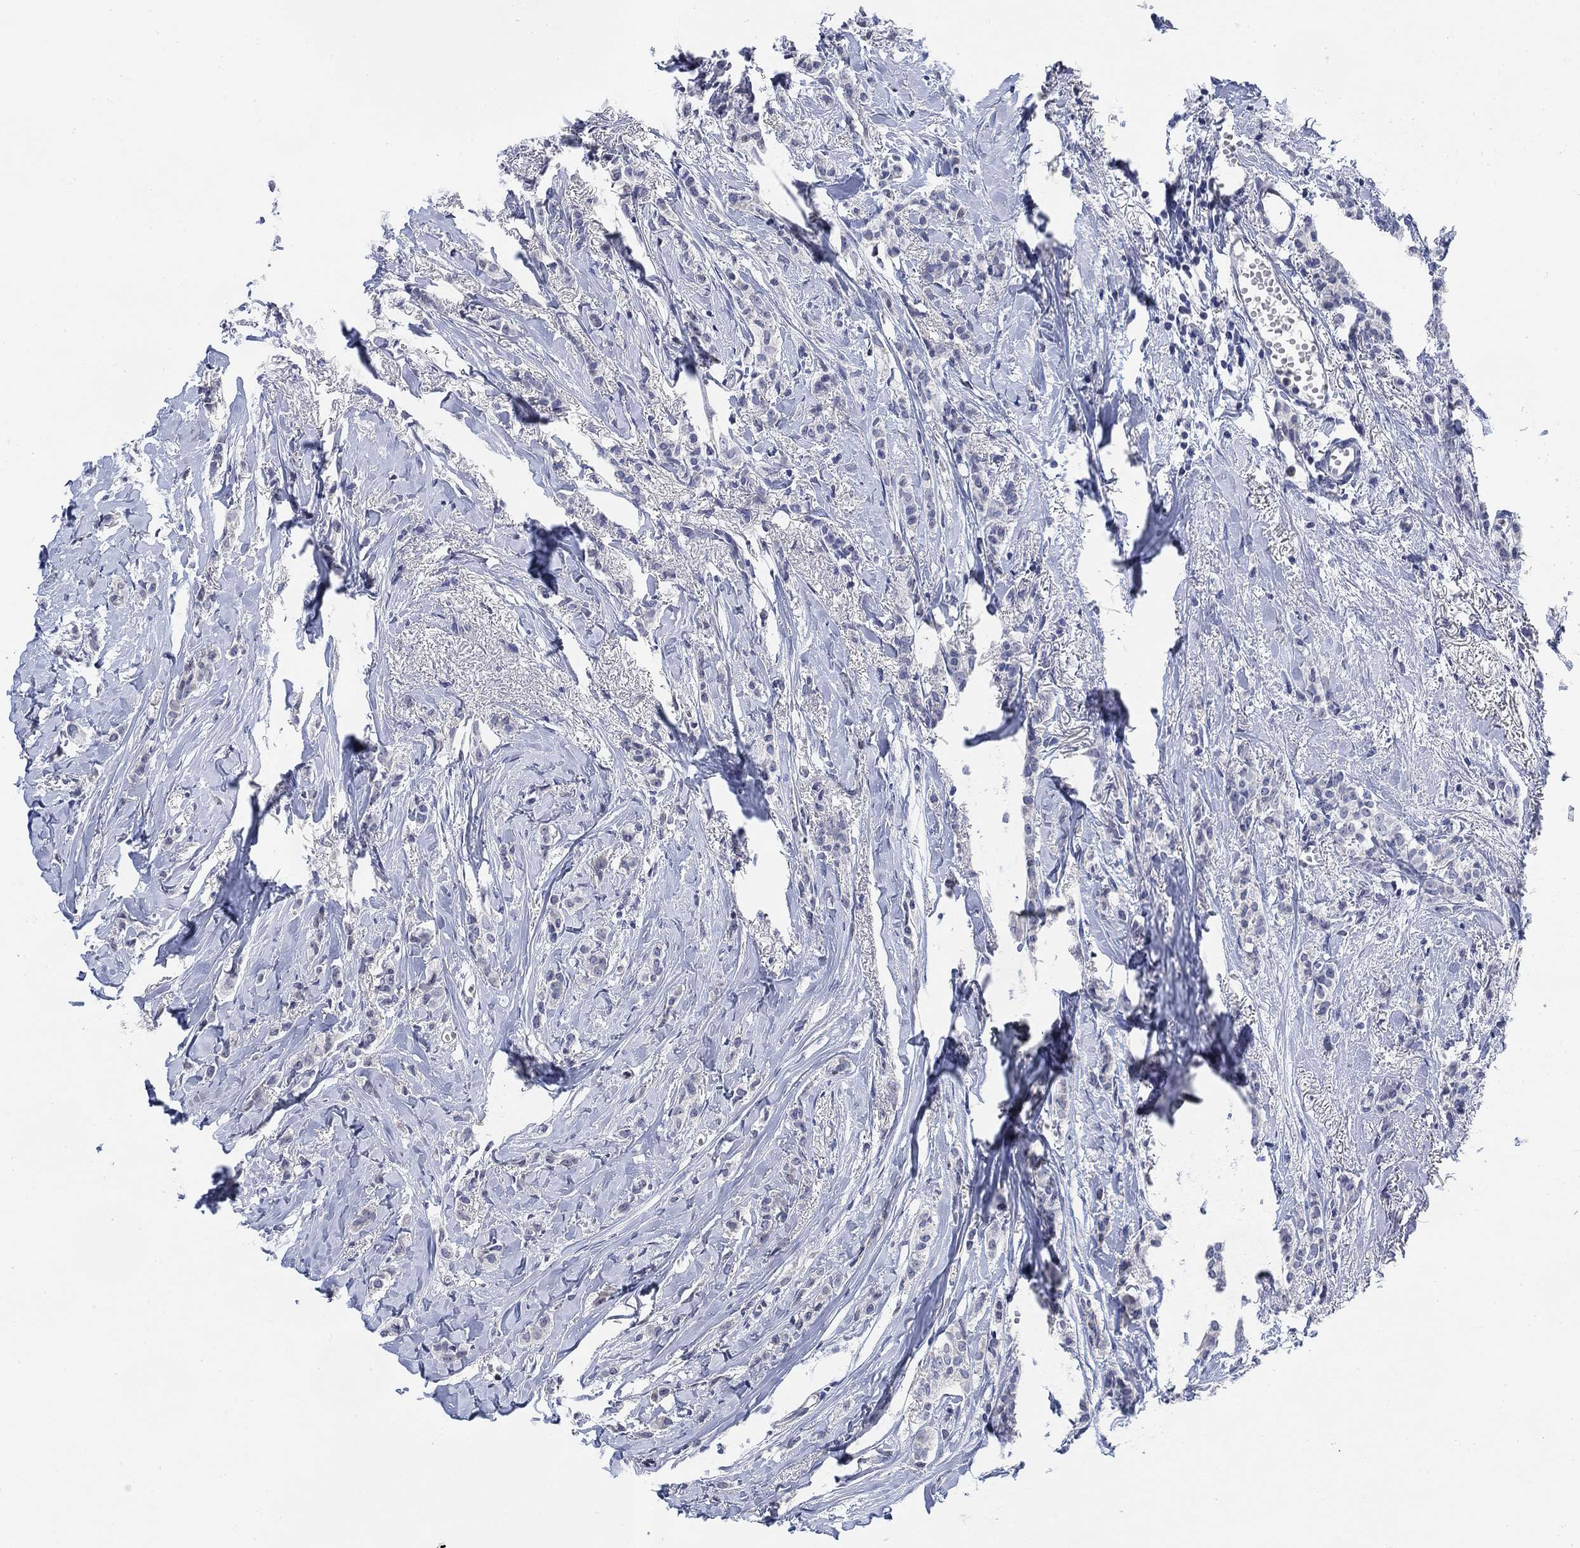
{"staining": {"intensity": "negative", "quantity": "none", "location": "none"}, "tissue": "breast cancer", "cell_type": "Tumor cells", "image_type": "cancer", "snomed": [{"axis": "morphology", "description": "Duct carcinoma"}, {"axis": "topography", "description": "Breast"}], "caption": "Immunohistochemistry (IHC) histopathology image of neoplastic tissue: human breast cancer stained with DAB exhibits no significant protein expression in tumor cells.", "gene": "DAZL", "patient": {"sex": "female", "age": 85}}